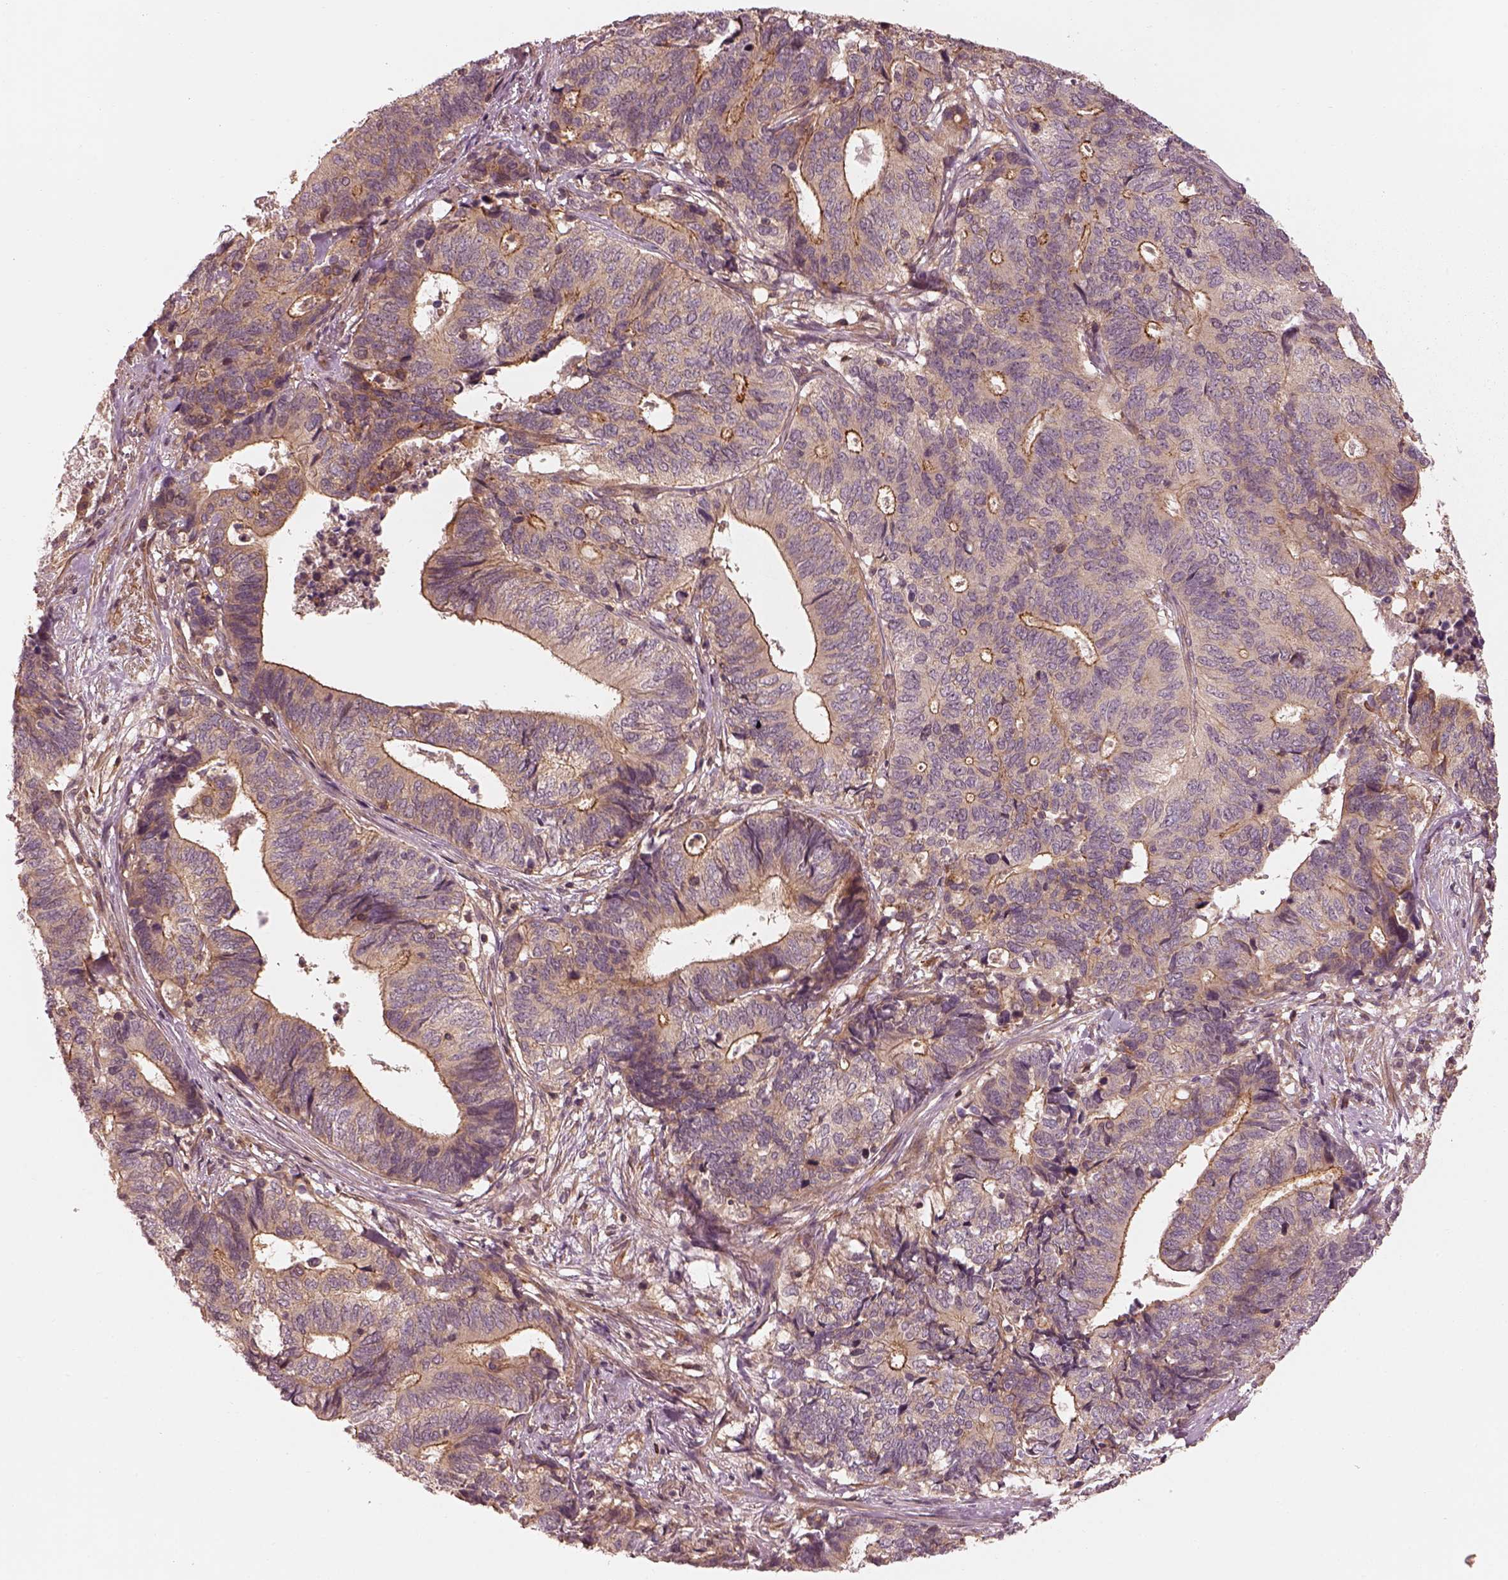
{"staining": {"intensity": "strong", "quantity": "<25%", "location": "cytoplasmic/membranous"}, "tissue": "stomach cancer", "cell_type": "Tumor cells", "image_type": "cancer", "snomed": [{"axis": "morphology", "description": "Adenocarcinoma, NOS"}, {"axis": "topography", "description": "Stomach, upper"}], "caption": "Stomach cancer (adenocarcinoma) stained for a protein (brown) reveals strong cytoplasmic/membranous positive positivity in approximately <25% of tumor cells.", "gene": "FAM107B", "patient": {"sex": "female", "age": 67}}